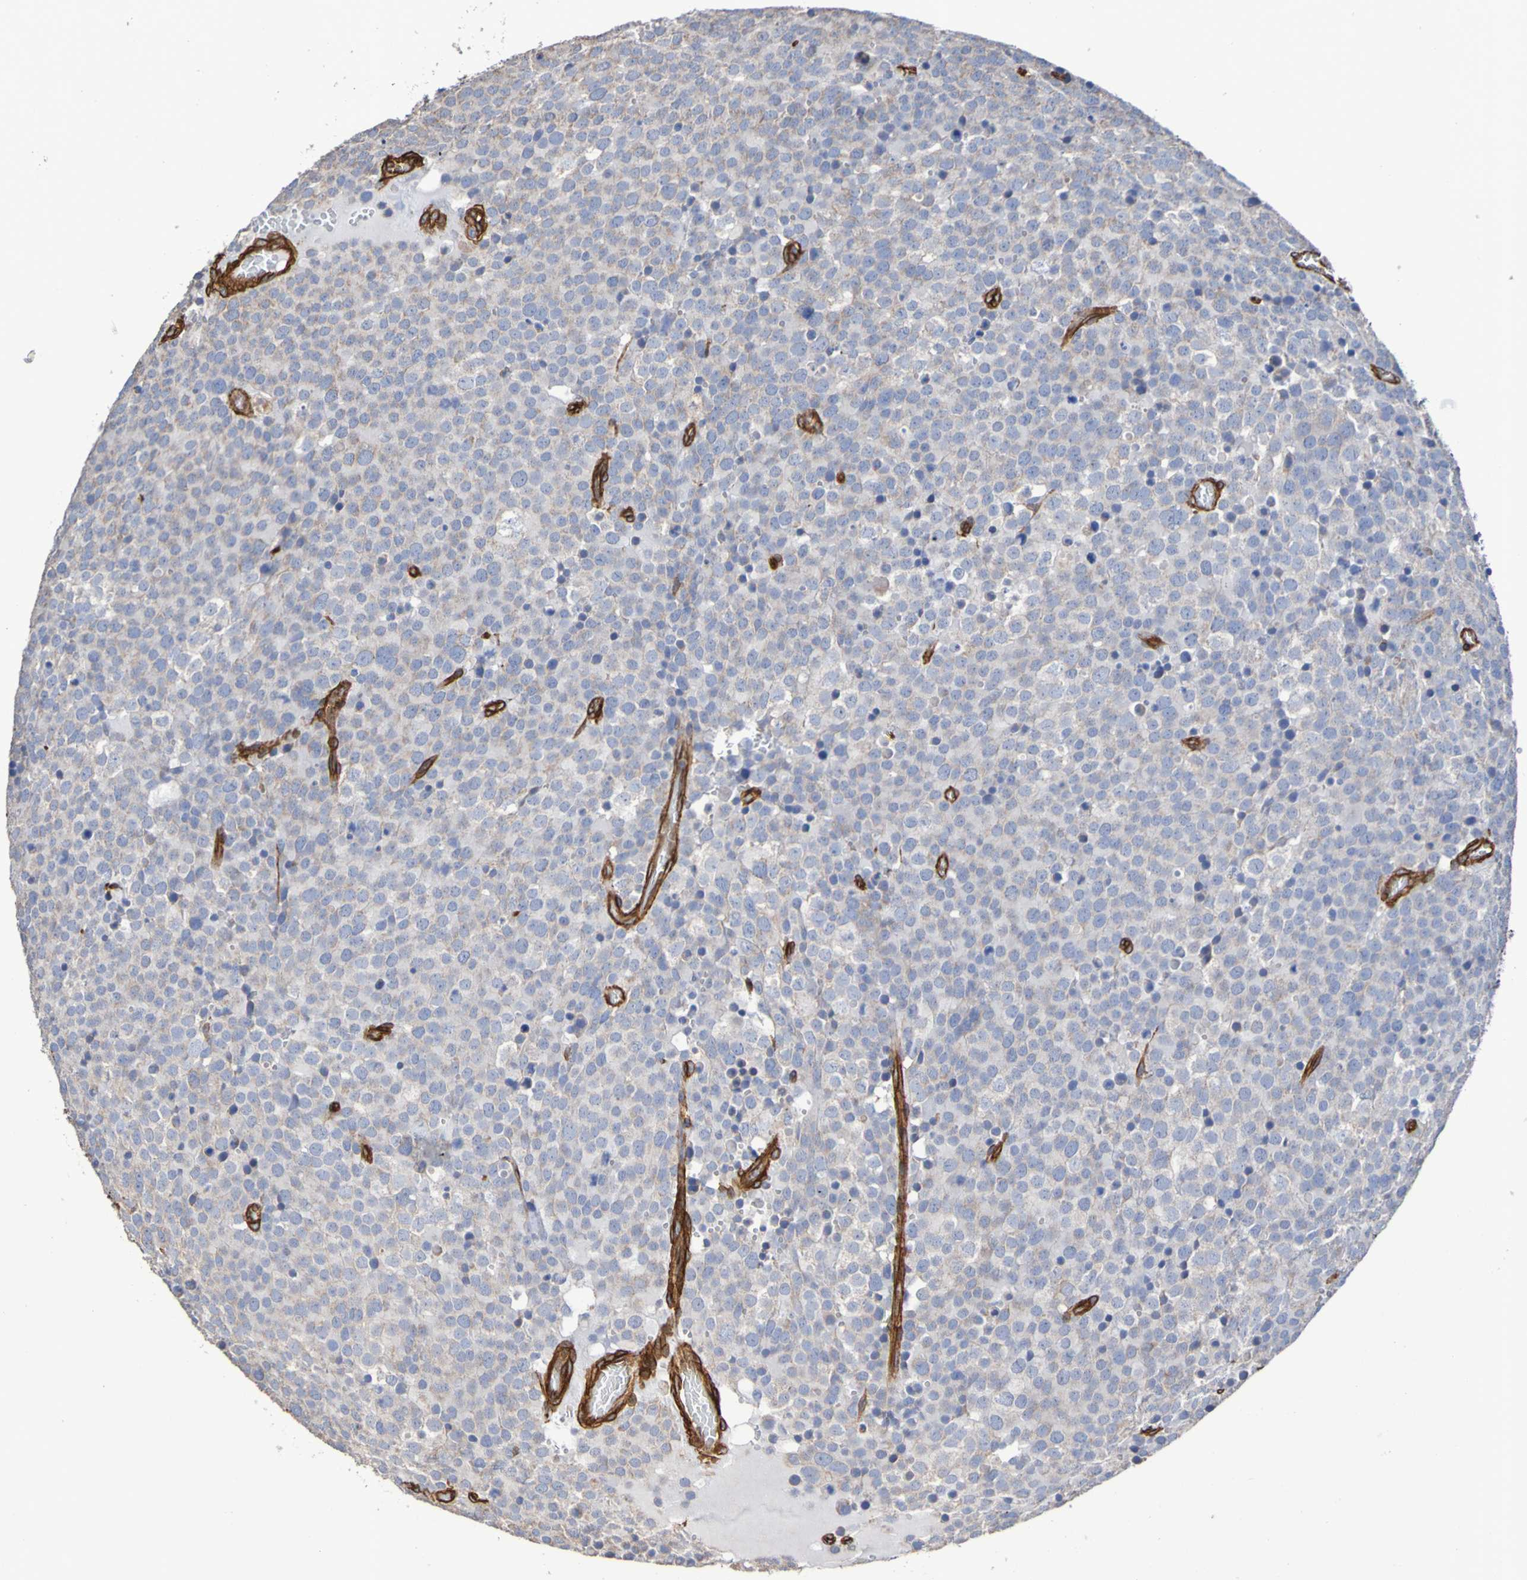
{"staining": {"intensity": "weak", "quantity": "25%-75%", "location": "cytoplasmic/membranous"}, "tissue": "testis cancer", "cell_type": "Tumor cells", "image_type": "cancer", "snomed": [{"axis": "morphology", "description": "Seminoma, NOS"}, {"axis": "topography", "description": "Testis"}], "caption": "Immunohistochemistry (IHC) (DAB) staining of human testis cancer (seminoma) displays weak cytoplasmic/membranous protein positivity in approximately 25%-75% of tumor cells.", "gene": "ELMOD3", "patient": {"sex": "male", "age": 71}}